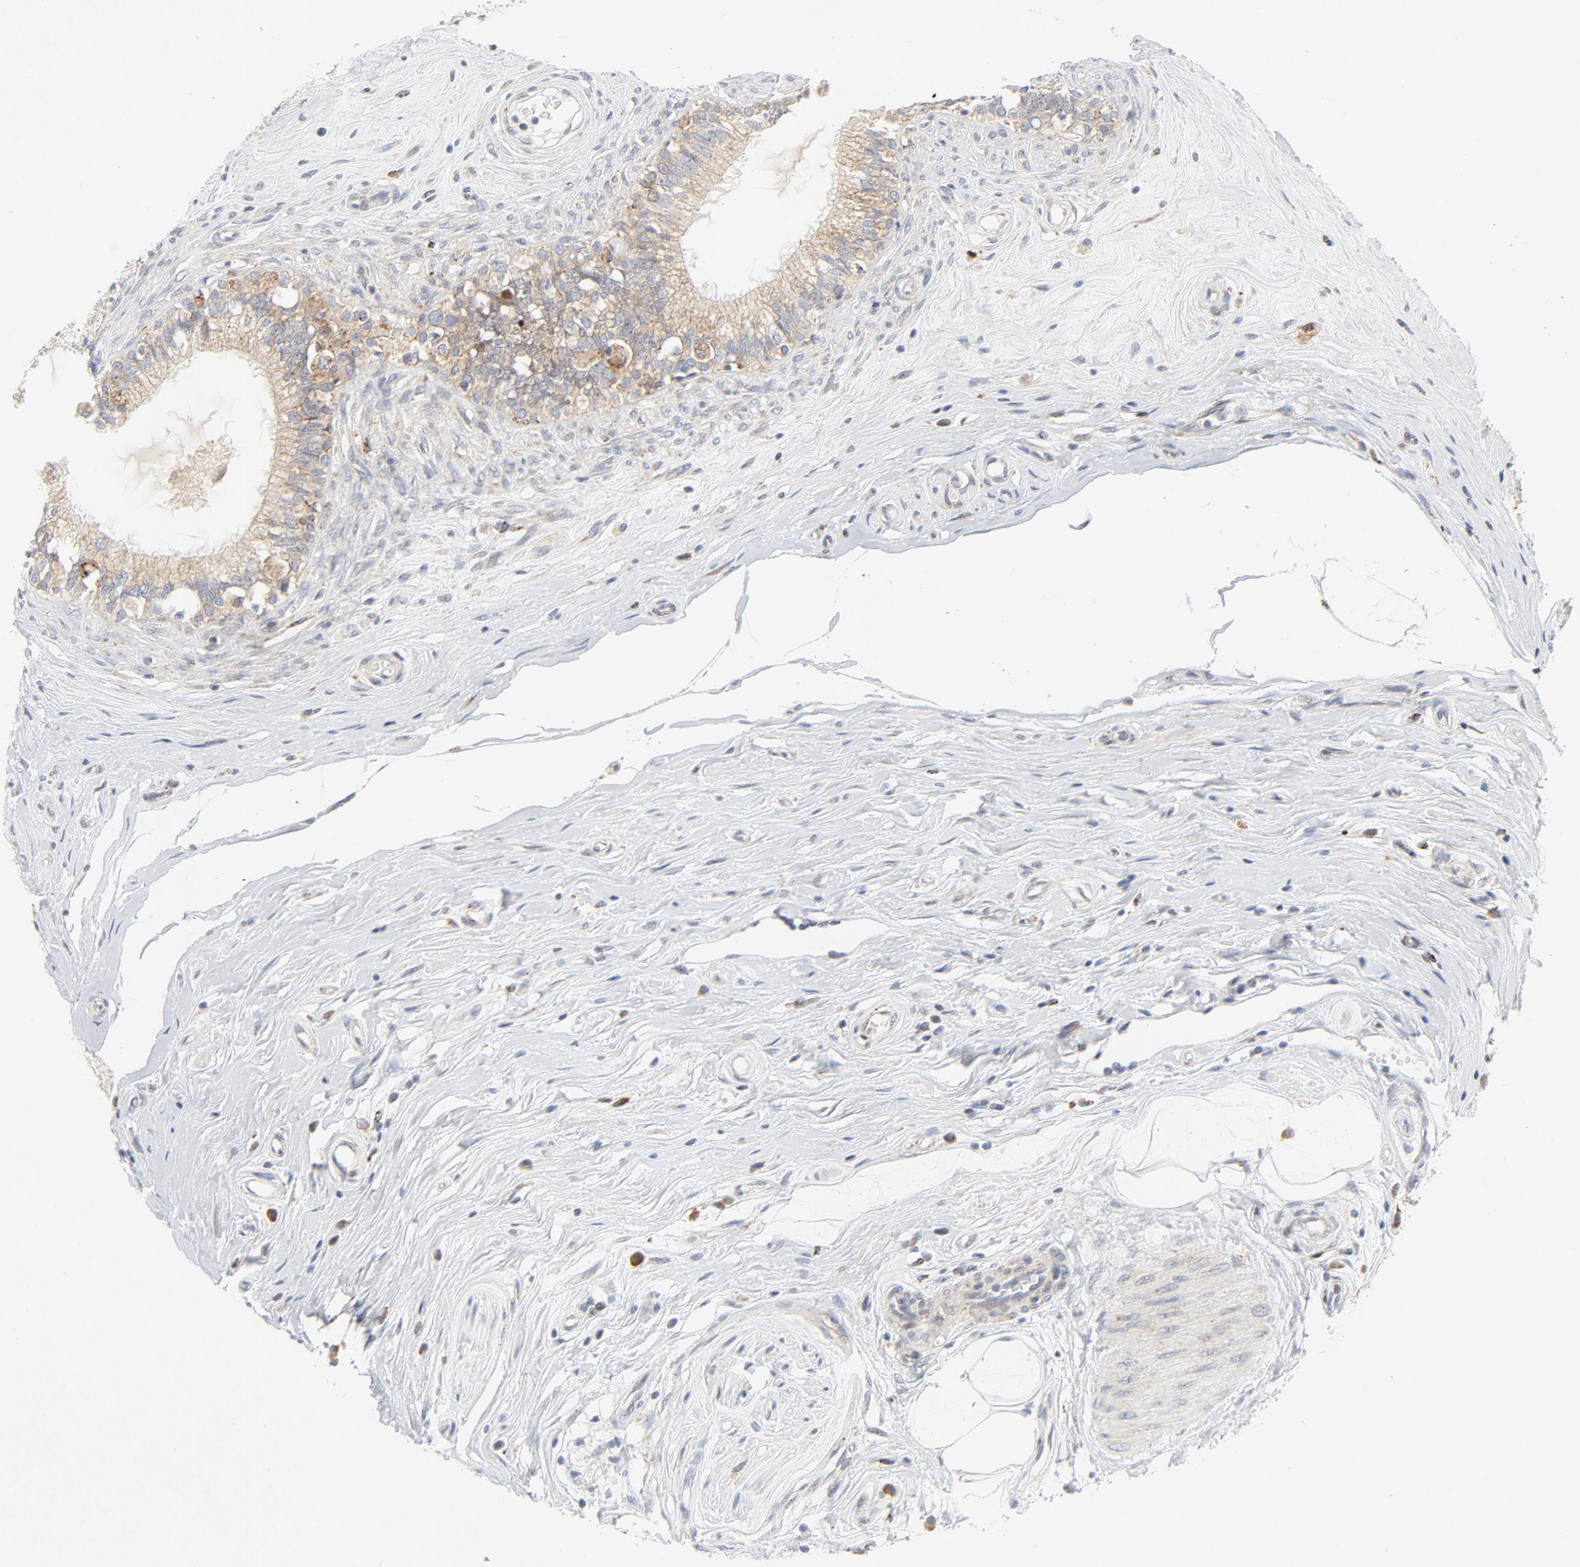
{"staining": {"intensity": "moderate", "quantity": ">75%", "location": "cytoplasmic/membranous"}, "tissue": "epididymis", "cell_type": "Glandular cells", "image_type": "normal", "snomed": [{"axis": "morphology", "description": "Normal tissue, NOS"}, {"axis": "morphology", "description": "Inflammation, NOS"}, {"axis": "topography", "description": "Epididymis"}], "caption": "Moderate cytoplasmic/membranous staining for a protein is present in approximately >75% of glandular cells of normal epididymis using immunohistochemistry.", "gene": "LRP6", "patient": {"sex": "male", "age": 84}}